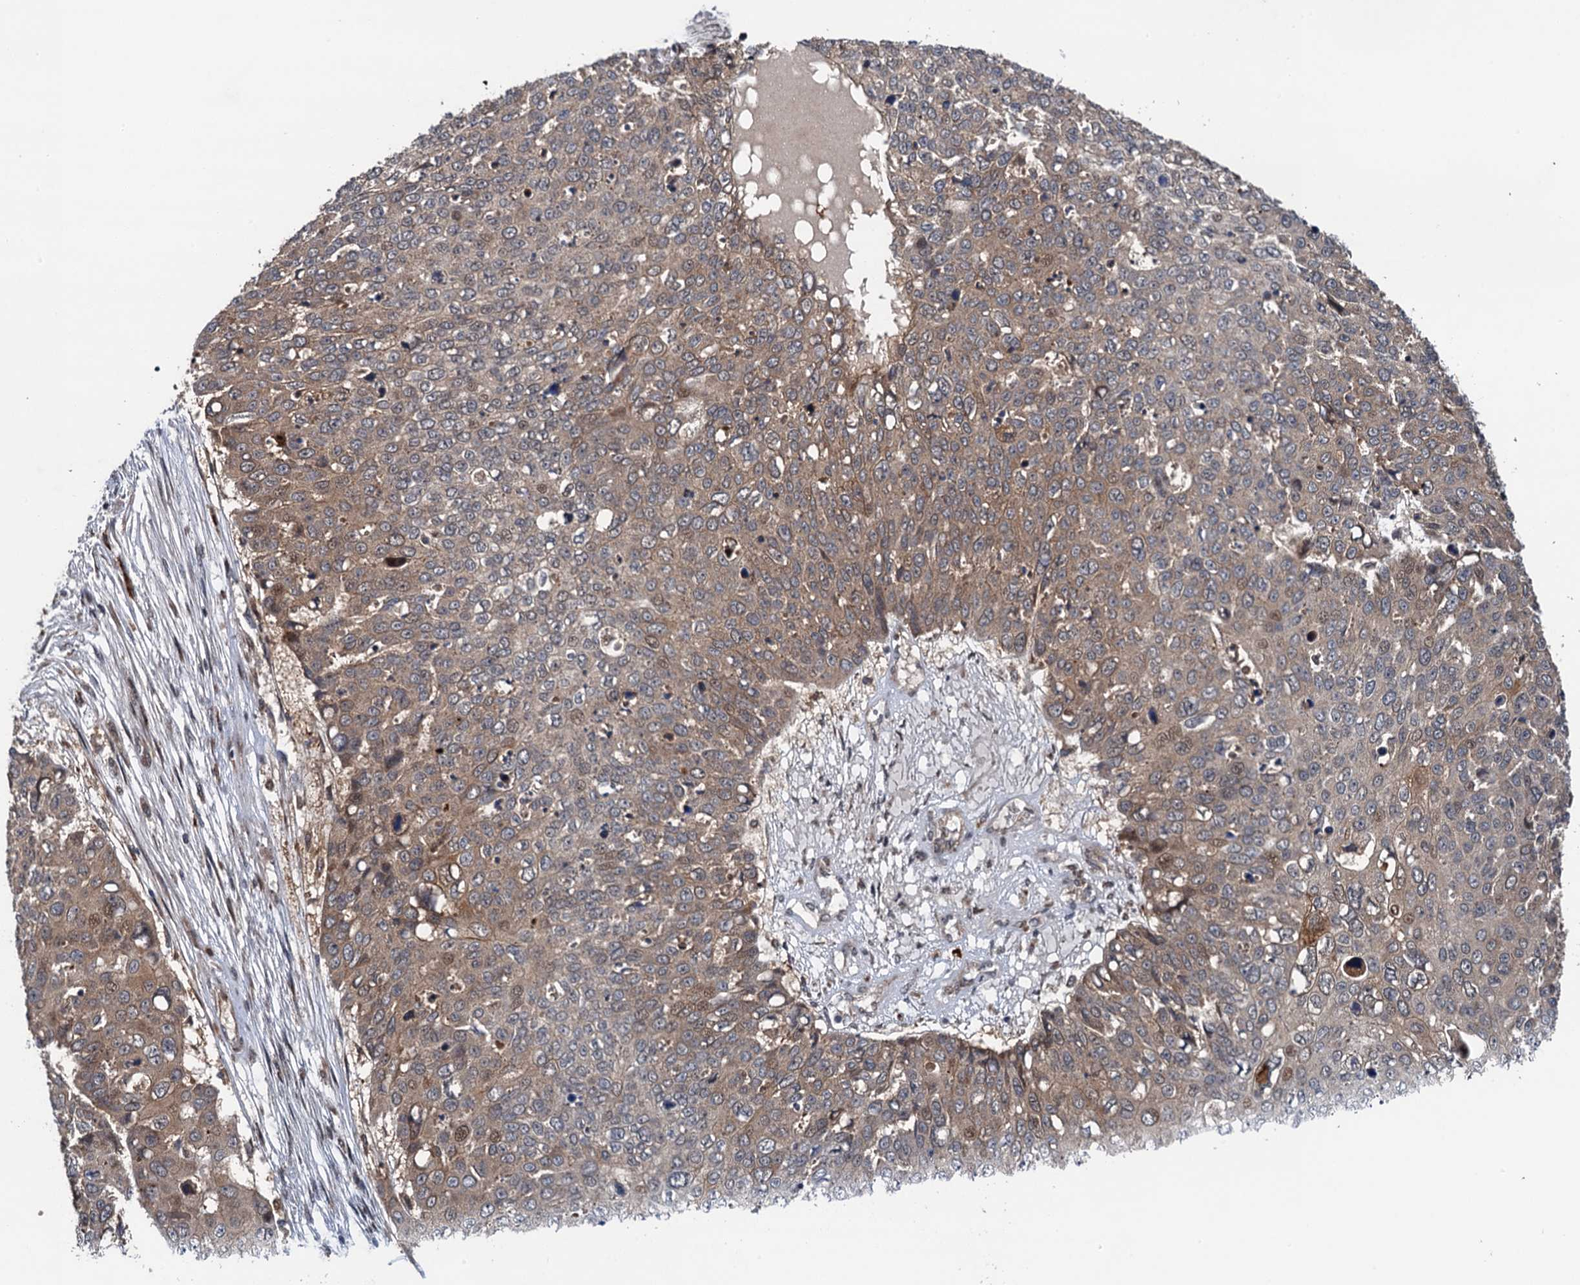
{"staining": {"intensity": "weak", "quantity": ">75%", "location": "cytoplasmic/membranous,nuclear"}, "tissue": "skin cancer", "cell_type": "Tumor cells", "image_type": "cancer", "snomed": [{"axis": "morphology", "description": "Squamous cell carcinoma, NOS"}, {"axis": "topography", "description": "Skin"}], "caption": "Protein analysis of skin cancer (squamous cell carcinoma) tissue reveals weak cytoplasmic/membranous and nuclear staining in approximately >75% of tumor cells.", "gene": "NLRP10", "patient": {"sex": "male", "age": 71}}